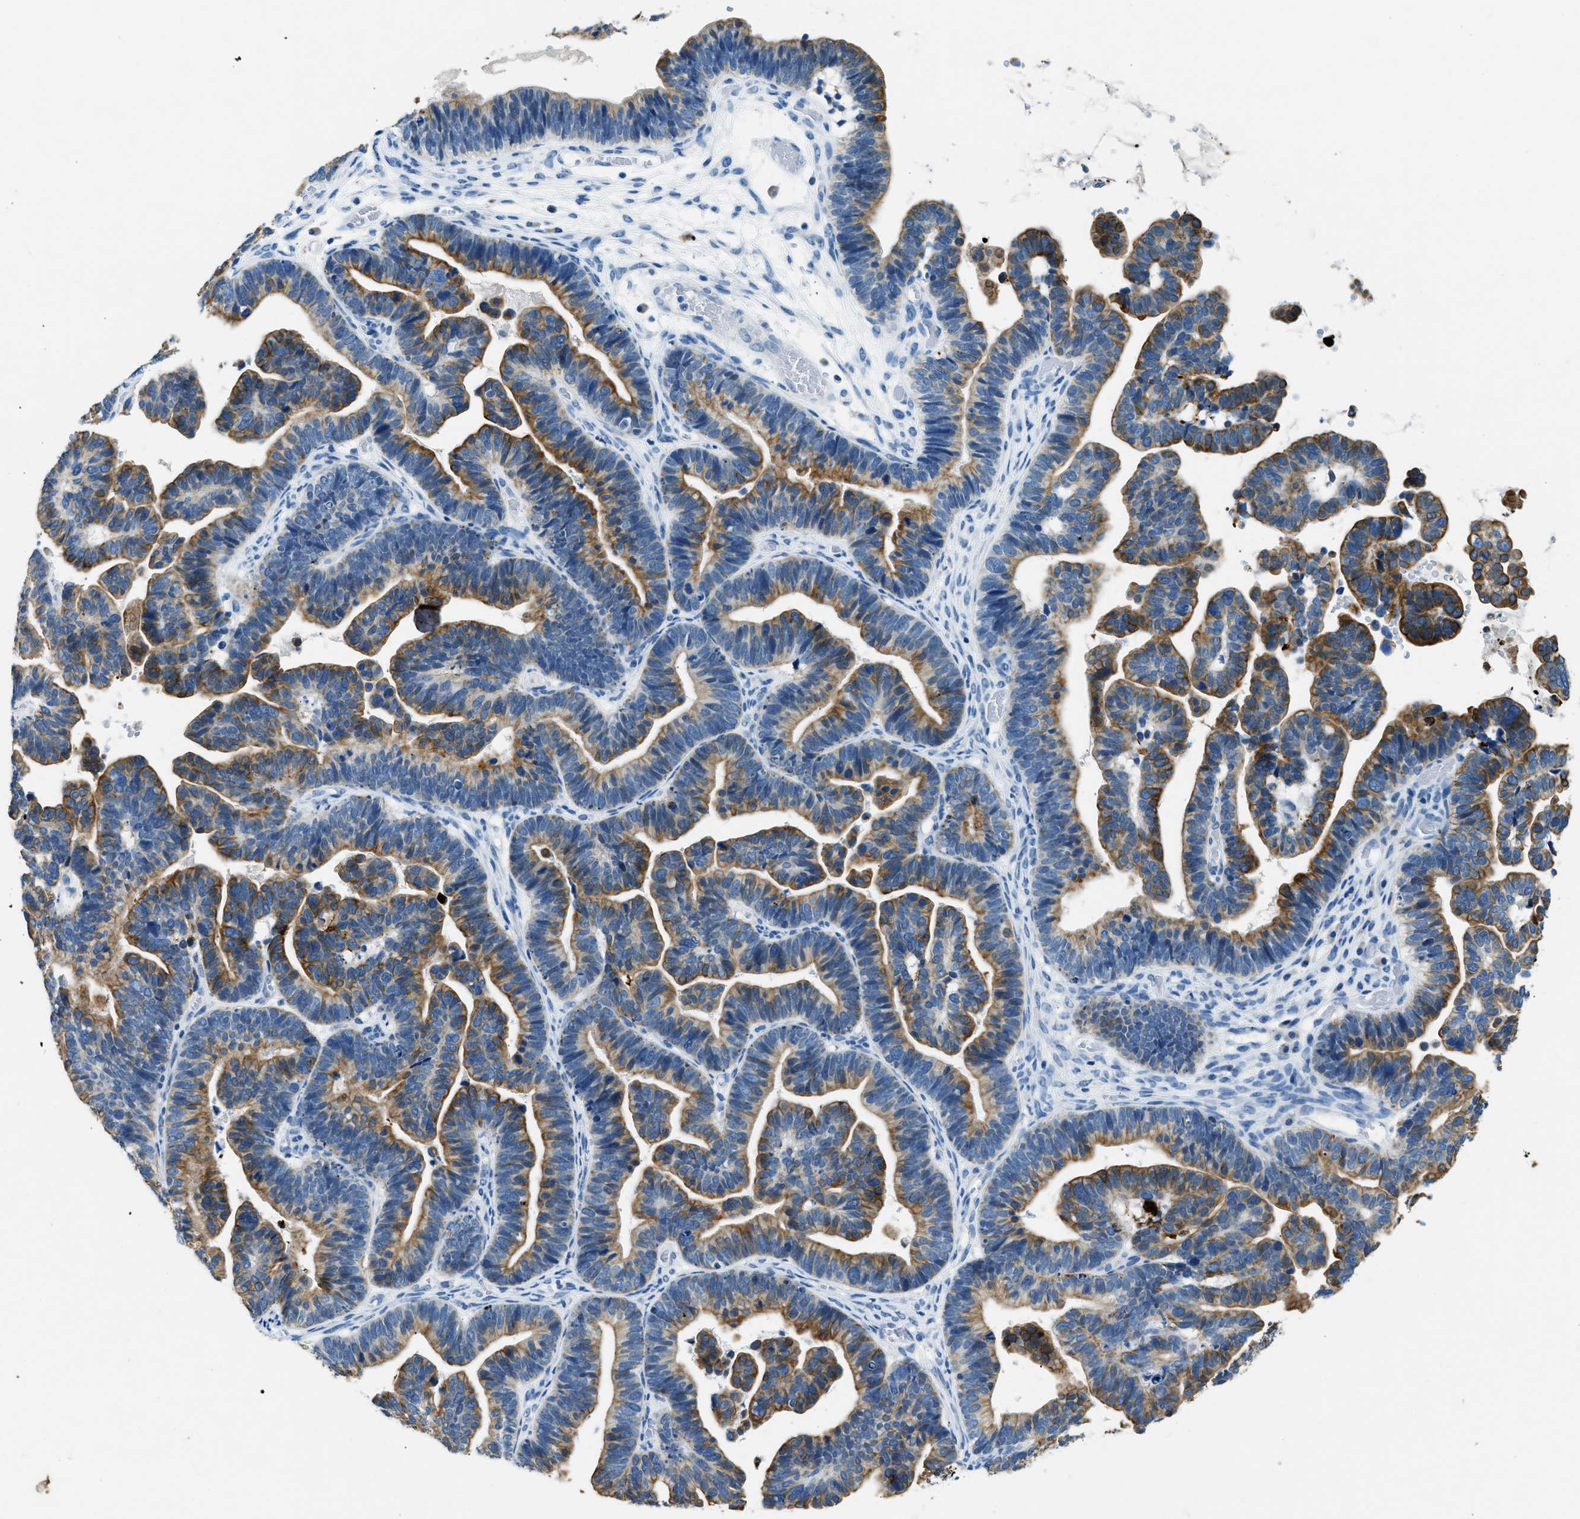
{"staining": {"intensity": "moderate", "quantity": ">75%", "location": "cytoplasmic/membranous"}, "tissue": "ovarian cancer", "cell_type": "Tumor cells", "image_type": "cancer", "snomed": [{"axis": "morphology", "description": "Cystadenocarcinoma, serous, NOS"}, {"axis": "topography", "description": "Ovary"}], "caption": "Human ovarian cancer stained for a protein (brown) shows moderate cytoplasmic/membranous positive expression in about >75% of tumor cells.", "gene": "CFAP20", "patient": {"sex": "female", "age": 56}}